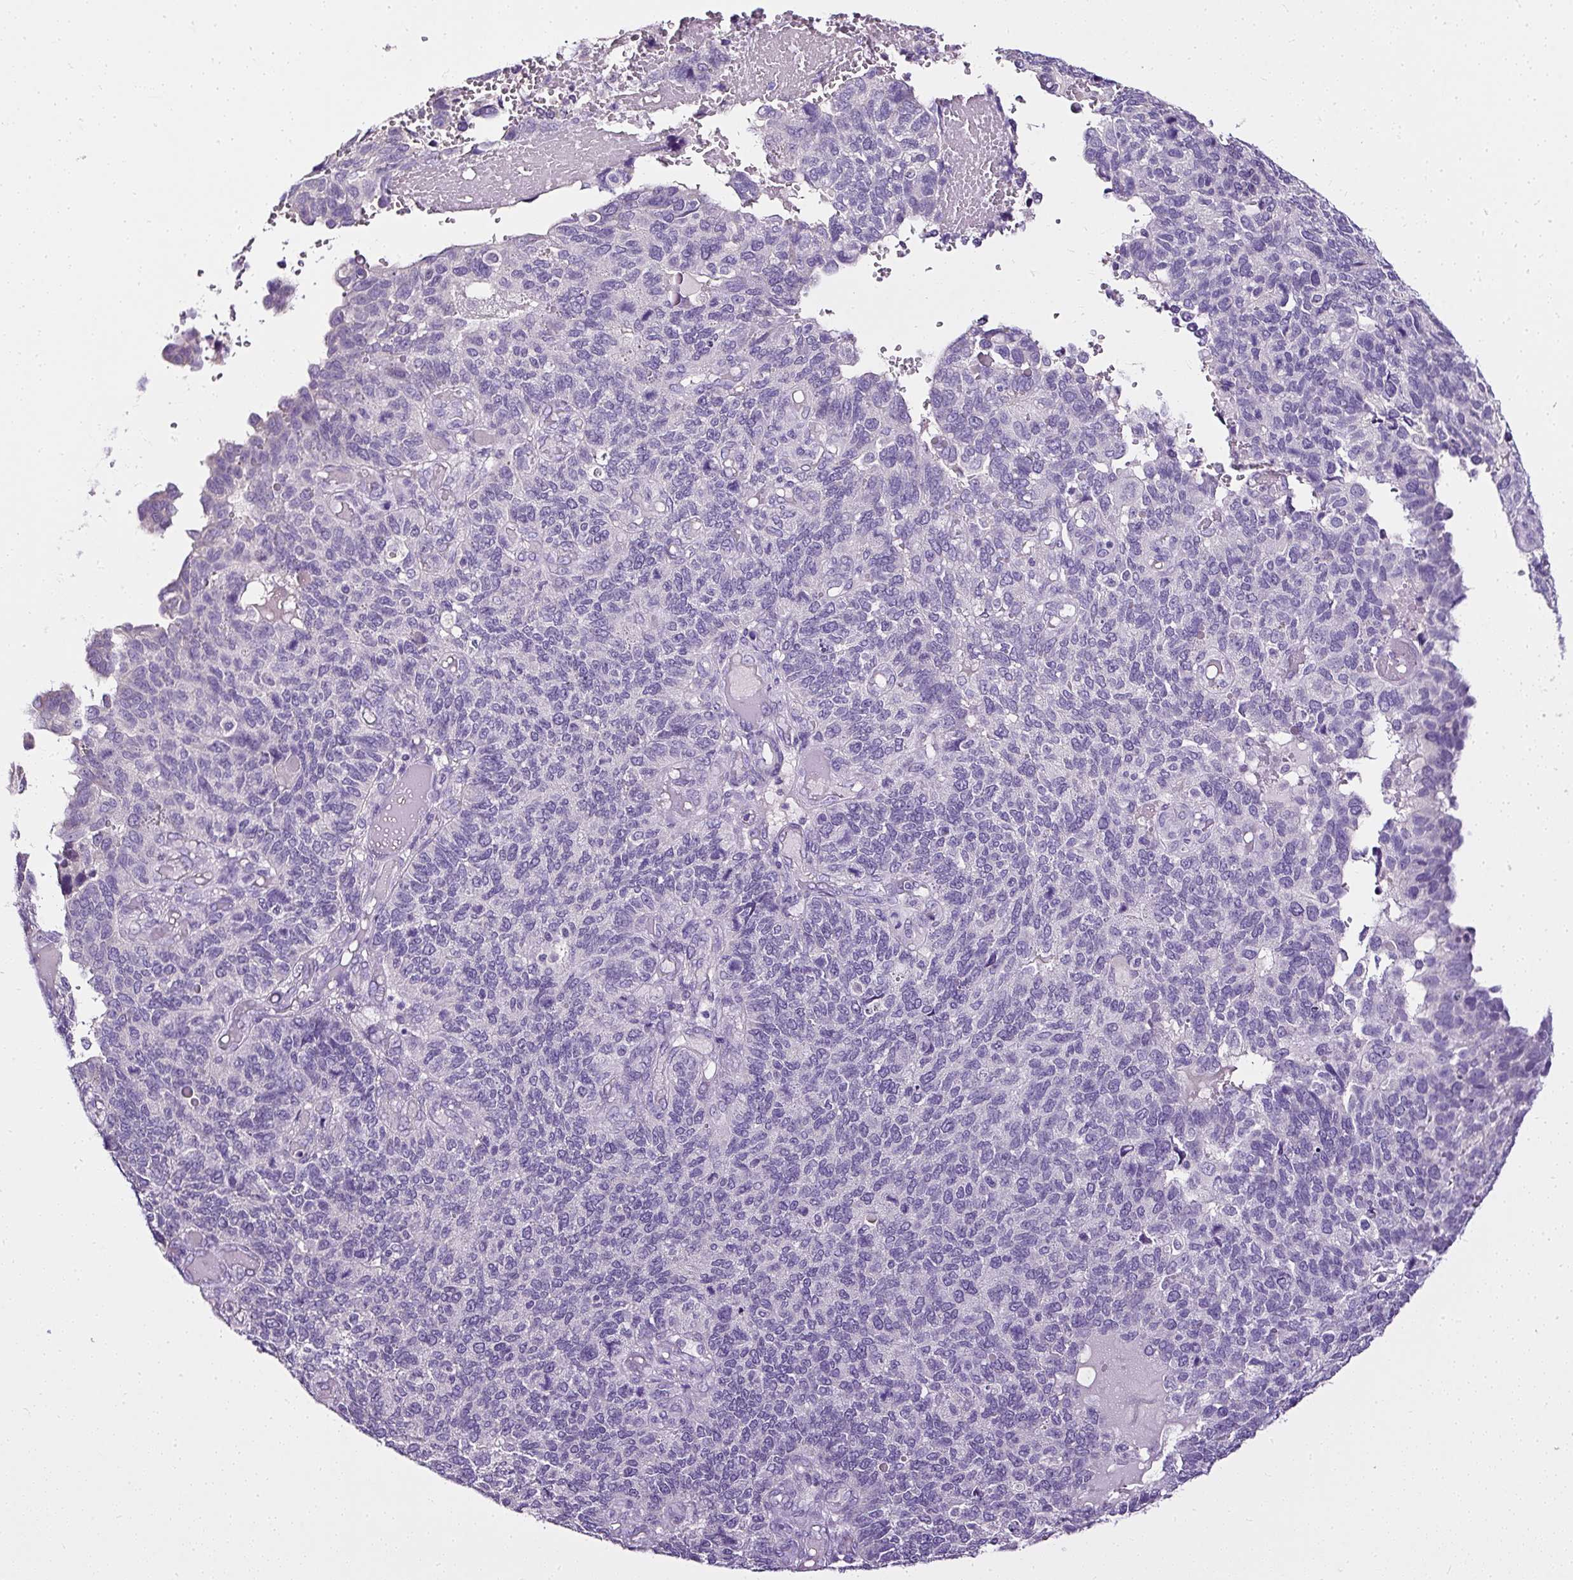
{"staining": {"intensity": "negative", "quantity": "none", "location": "none"}, "tissue": "endometrial cancer", "cell_type": "Tumor cells", "image_type": "cancer", "snomed": [{"axis": "morphology", "description": "Adenocarcinoma, NOS"}, {"axis": "topography", "description": "Endometrium"}], "caption": "High magnification brightfield microscopy of endometrial cancer stained with DAB (3,3'-diaminobenzidine) (brown) and counterstained with hematoxylin (blue): tumor cells show no significant positivity.", "gene": "ATP2A1", "patient": {"sex": "female", "age": 66}}